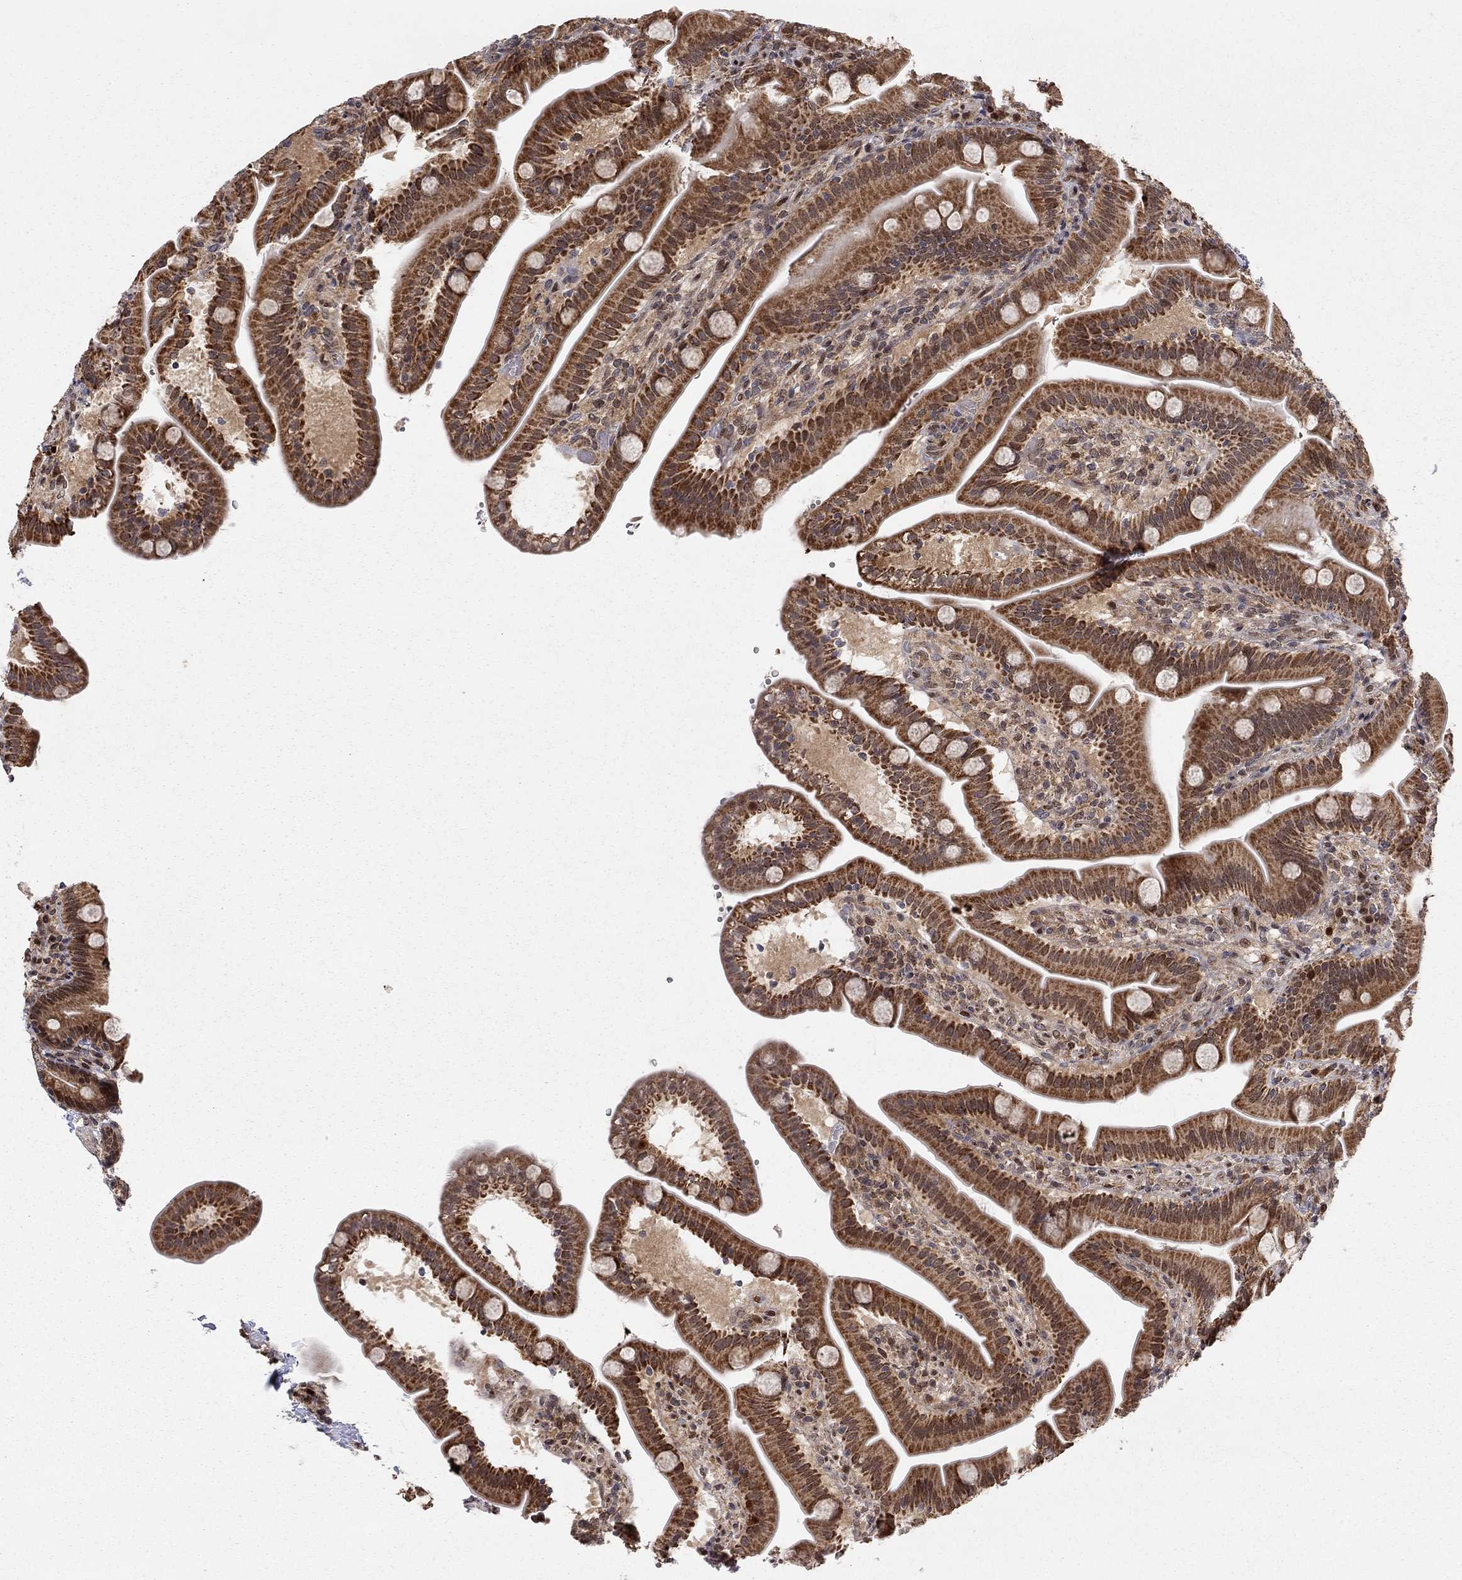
{"staining": {"intensity": "strong", "quantity": ">75%", "location": "cytoplasmic/membranous"}, "tissue": "small intestine", "cell_type": "Glandular cells", "image_type": "normal", "snomed": [{"axis": "morphology", "description": "Normal tissue, NOS"}, {"axis": "topography", "description": "Small intestine"}], "caption": "Approximately >75% of glandular cells in normal small intestine reveal strong cytoplasmic/membranous protein staining as visualized by brown immunohistochemical staining.", "gene": "ELOB", "patient": {"sex": "male", "age": 66}}